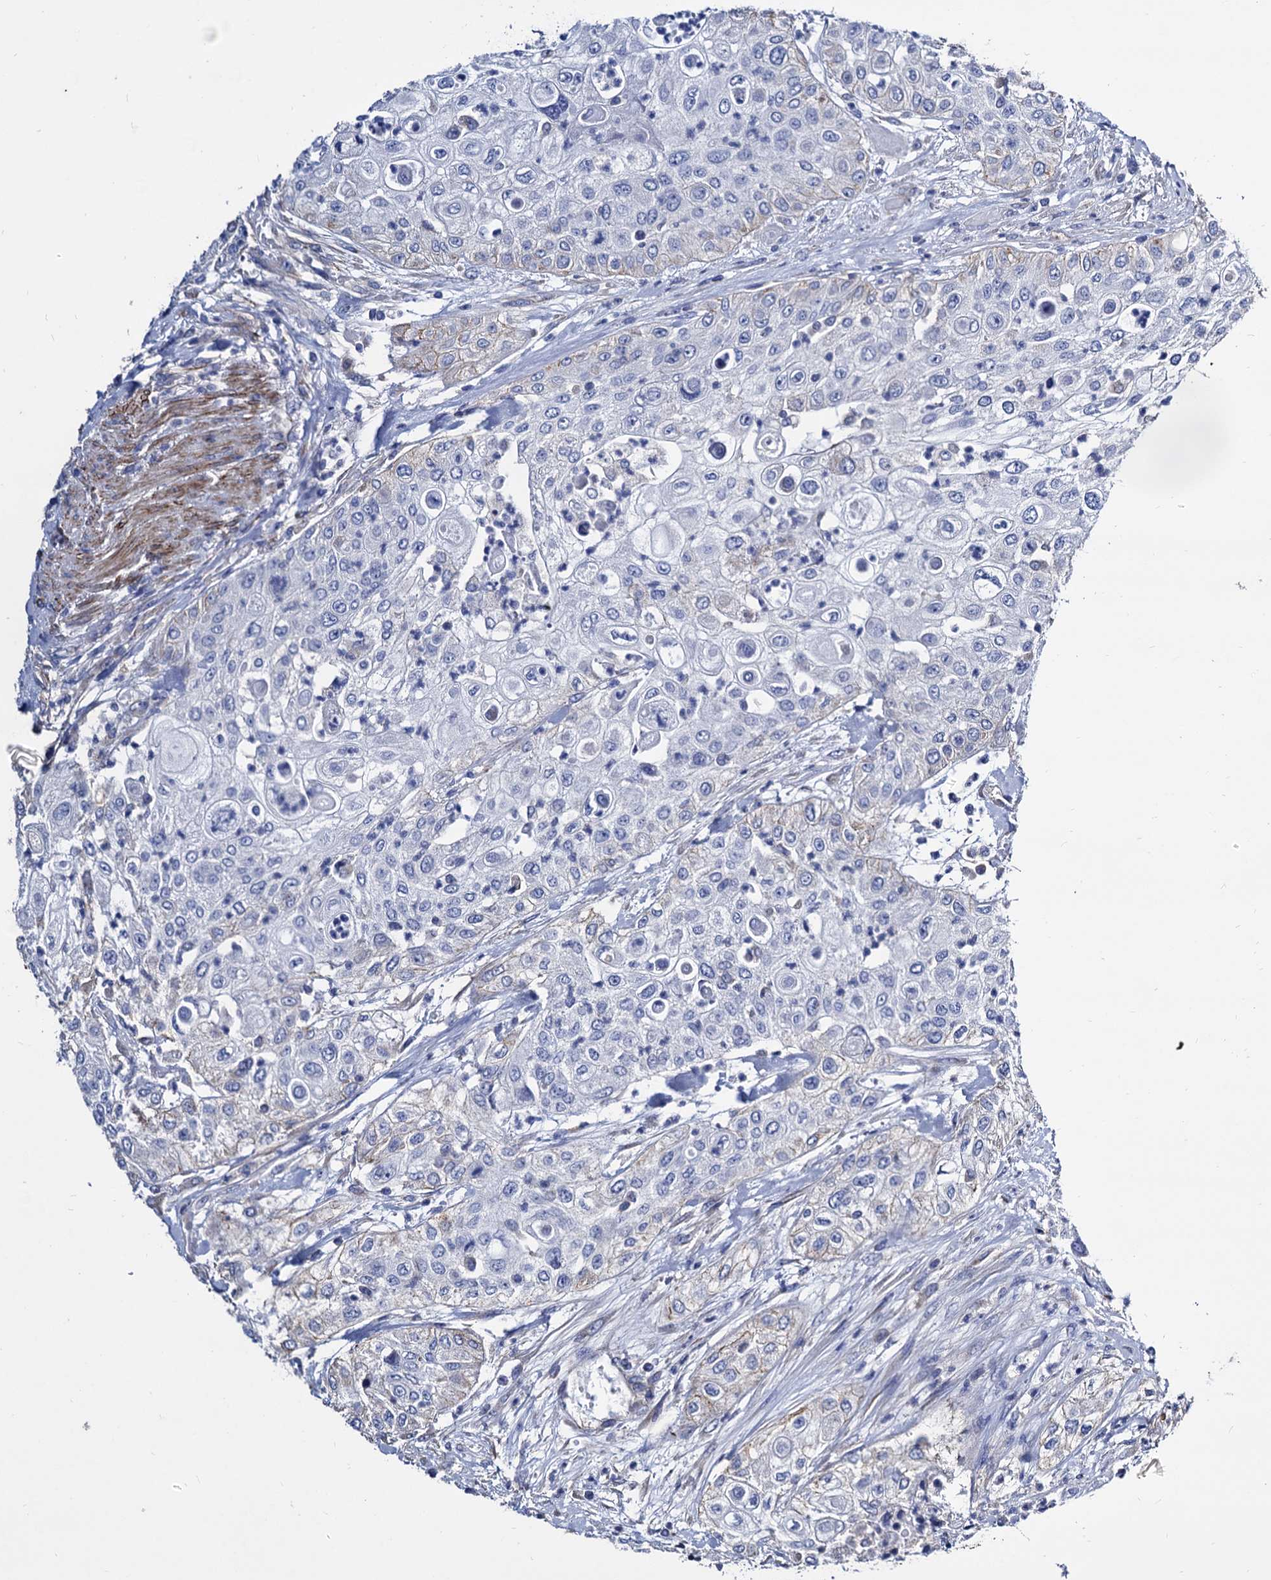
{"staining": {"intensity": "negative", "quantity": "none", "location": "none"}, "tissue": "urothelial cancer", "cell_type": "Tumor cells", "image_type": "cancer", "snomed": [{"axis": "morphology", "description": "Urothelial carcinoma, High grade"}, {"axis": "topography", "description": "Urinary bladder"}], "caption": "Immunohistochemistry (IHC) photomicrograph of neoplastic tissue: human urothelial cancer stained with DAB reveals no significant protein staining in tumor cells. Brightfield microscopy of immunohistochemistry stained with DAB (3,3'-diaminobenzidine) (brown) and hematoxylin (blue), captured at high magnification.", "gene": "WDR11", "patient": {"sex": "female", "age": 79}}